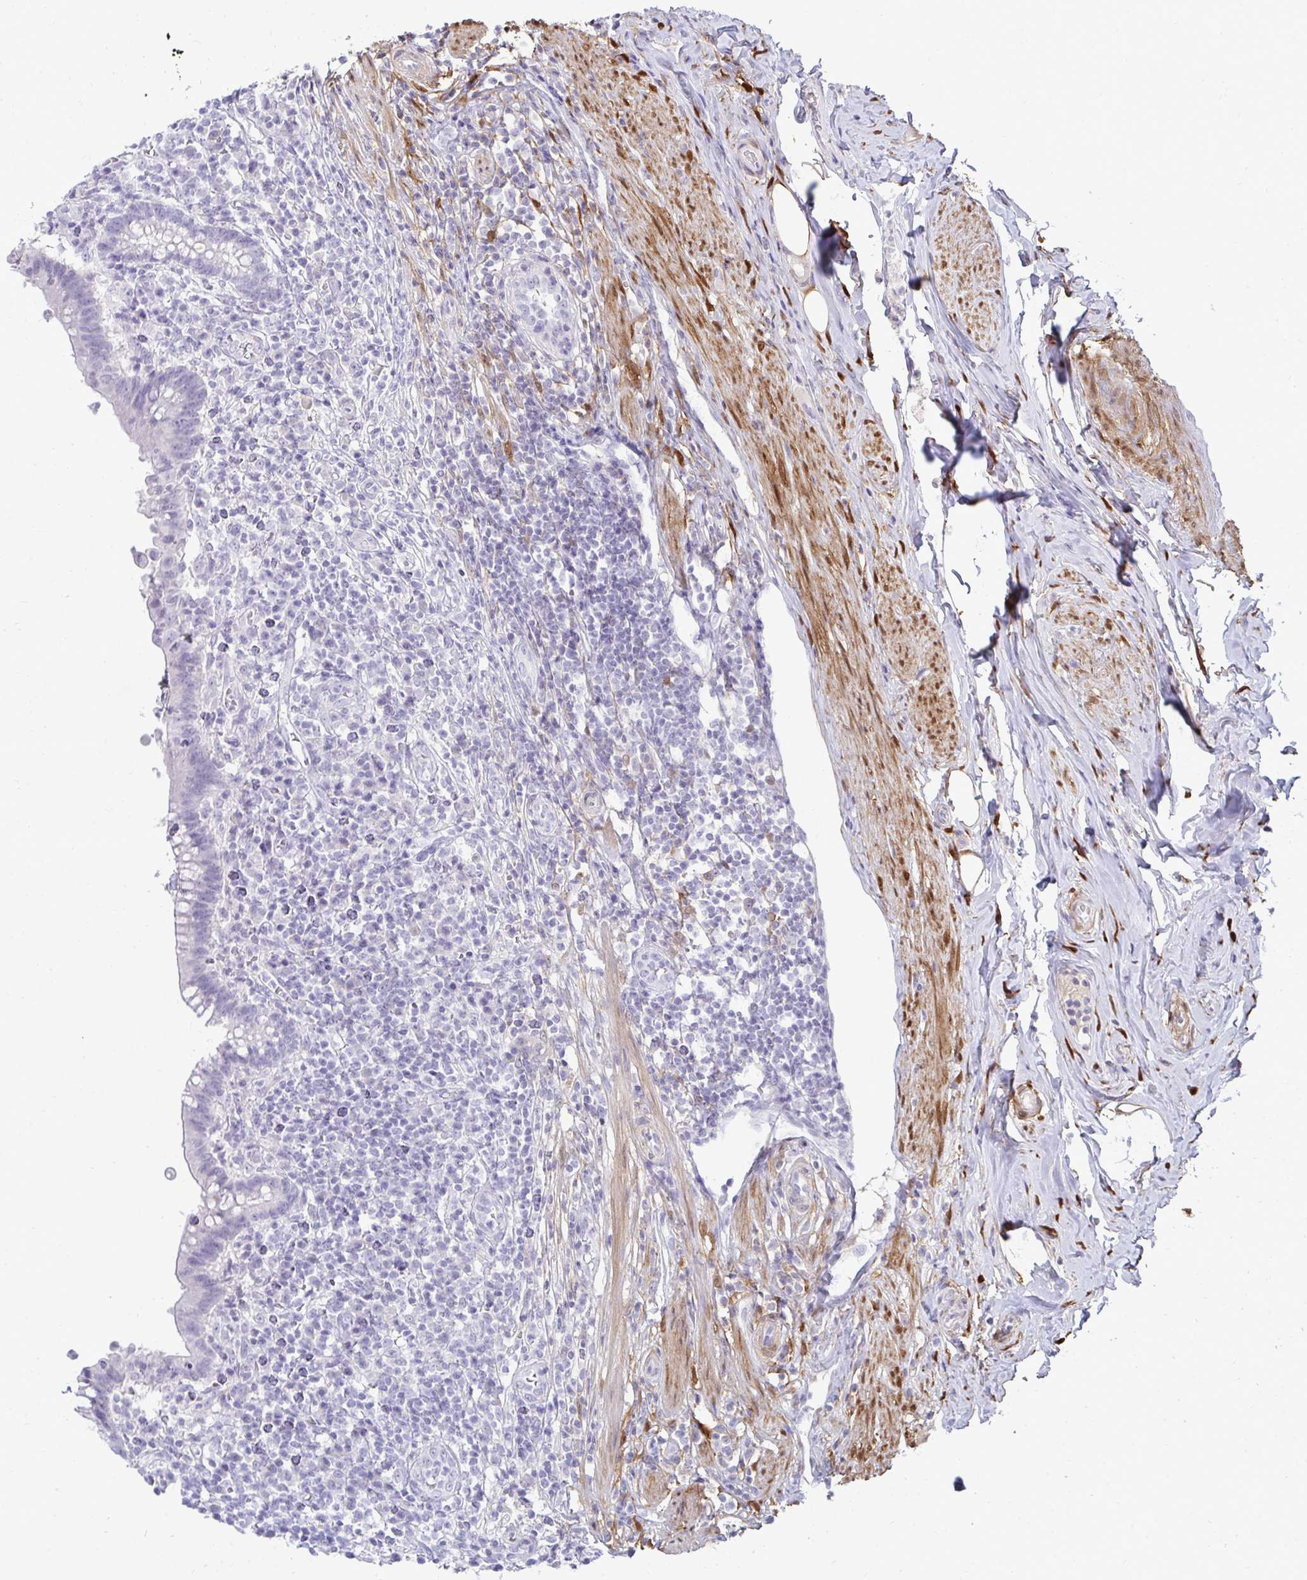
{"staining": {"intensity": "negative", "quantity": "none", "location": "none"}, "tissue": "appendix", "cell_type": "Glandular cells", "image_type": "normal", "snomed": [{"axis": "morphology", "description": "Normal tissue, NOS"}, {"axis": "topography", "description": "Appendix"}], "caption": "The photomicrograph reveals no staining of glandular cells in unremarkable appendix.", "gene": "HSPB6", "patient": {"sex": "female", "age": 56}}